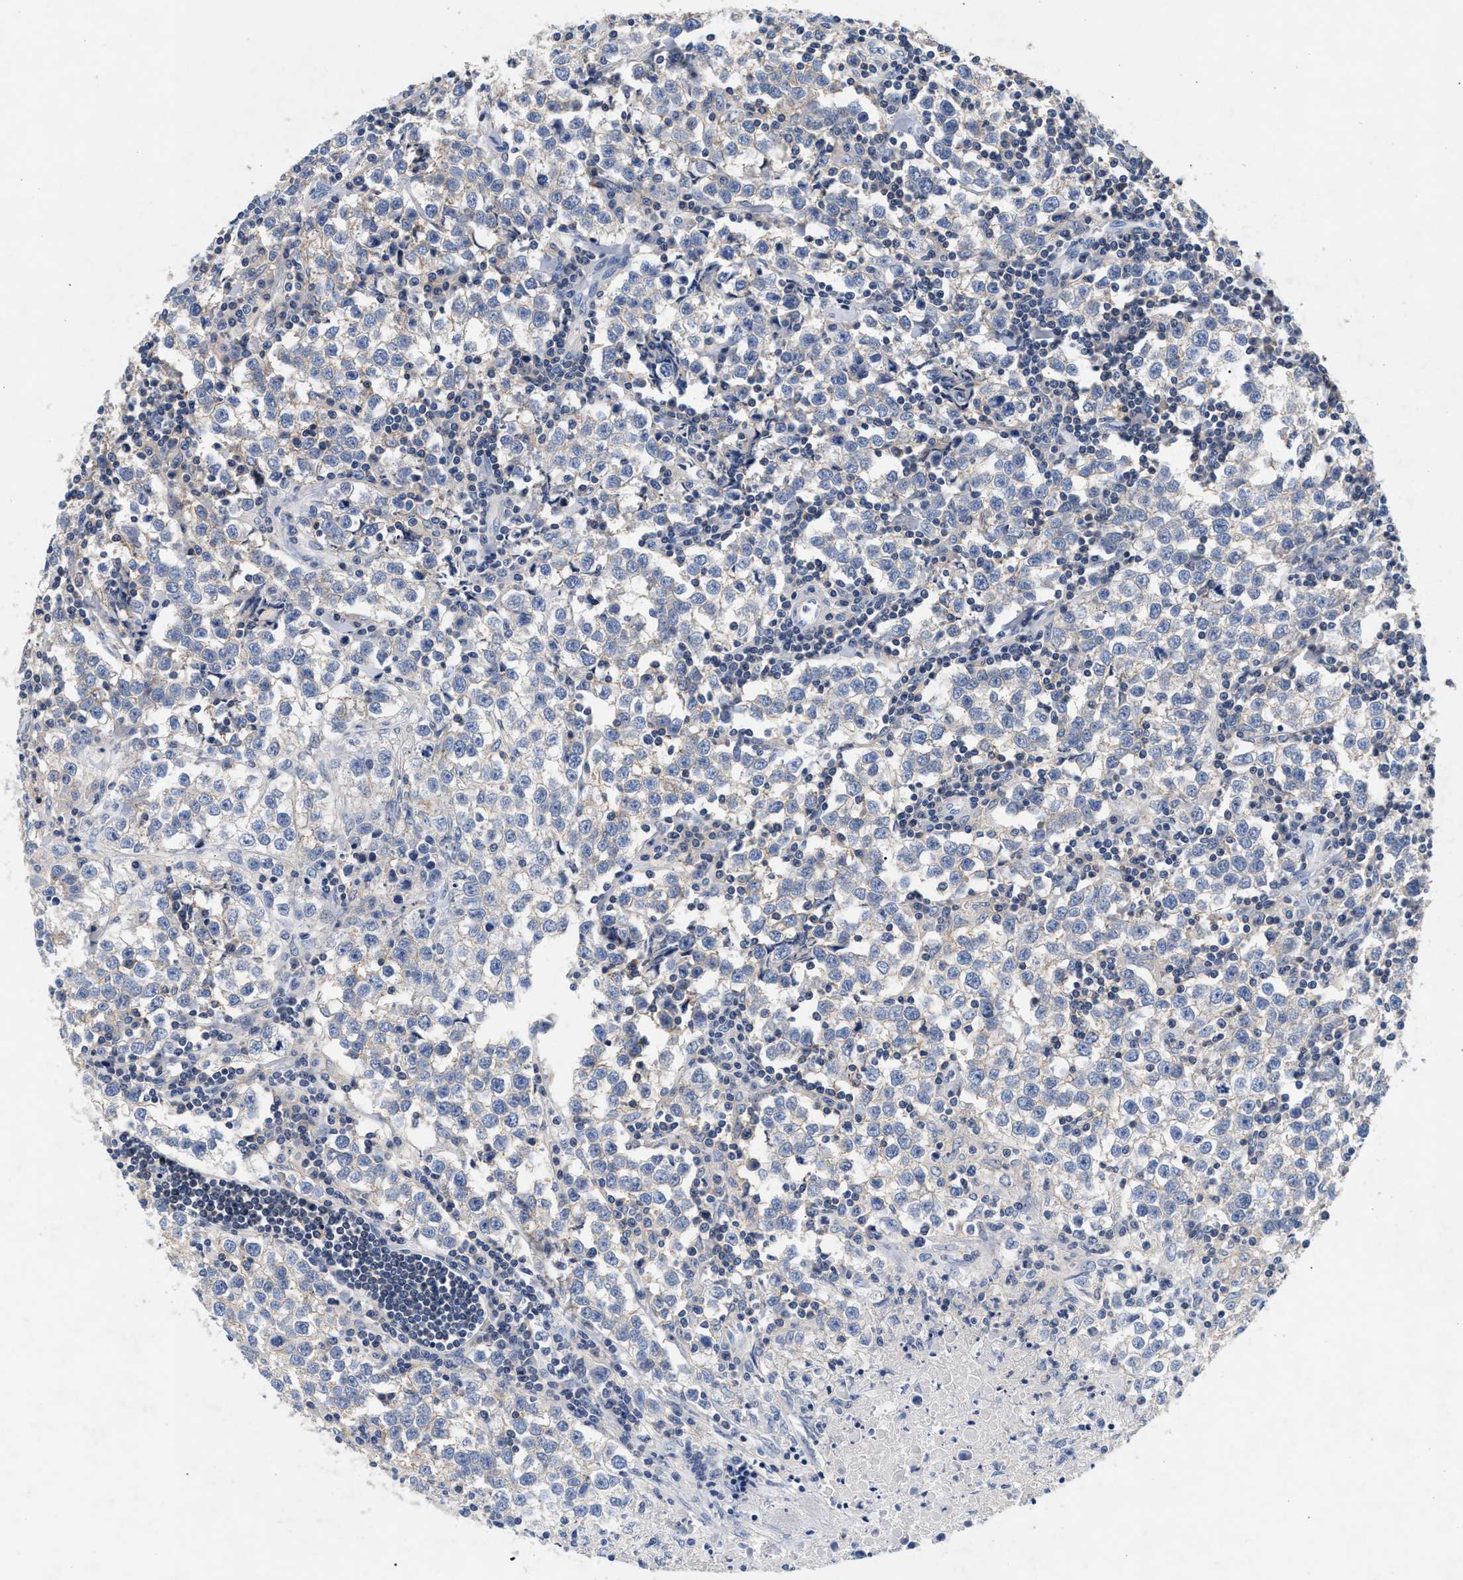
{"staining": {"intensity": "negative", "quantity": "none", "location": "none"}, "tissue": "testis cancer", "cell_type": "Tumor cells", "image_type": "cancer", "snomed": [{"axis": "morphology", "description": "Seminoma, NOS"}, {"axis": "morphology", "description": "Carcinoma, Embryonal, NOS"}, {"axis": "topography", "description": "Testis"}], "caption": "This histopathology image is of testis cancer (embryonal carcinoma) stained with immunohistochemistry (IHC) to label a protein in brown with the nuclei are counter-stained blue. There is no positivity in tumor cells.", "gene": "GNAI3", "patient": {"sex": "male", "age": 36}}